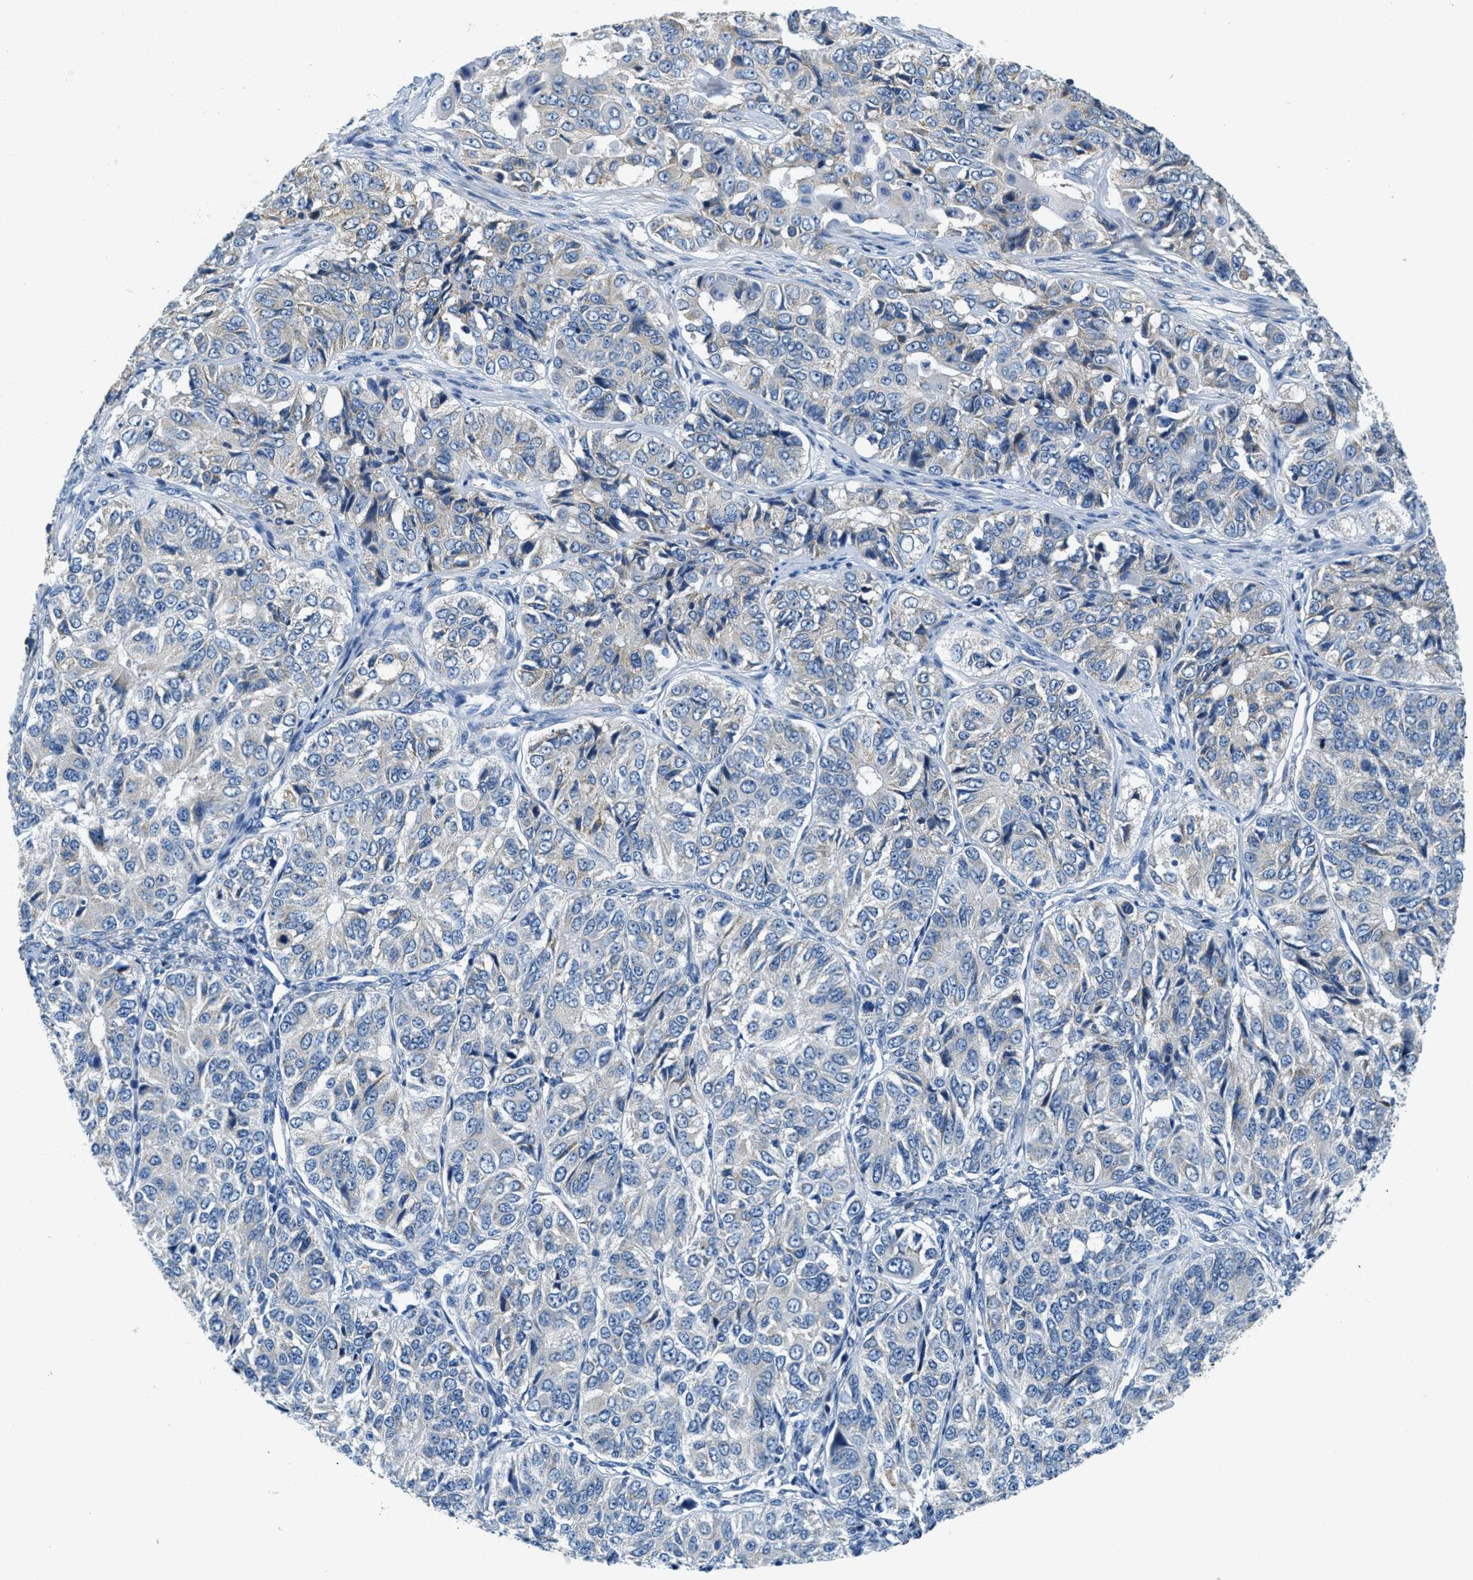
{"staining": {"intensity": "weak", "quantity": "<25%", "location": "cytoplasmic/membranous"}, "tissue": "ovarian cancer", "cell_type": "Tumor cells", "image_type": "cancer", "snomed": [{"axis": "morphology", "description": "Carcinoma, endometroid"}, {"axis": "topography", "description": "Ovary"}], "caption": "Tumor cells show no significant protein expression in ovarian endometroid carcinoma.", "gene": "CA4", "patient": {"sex": "female", "age": 51}}